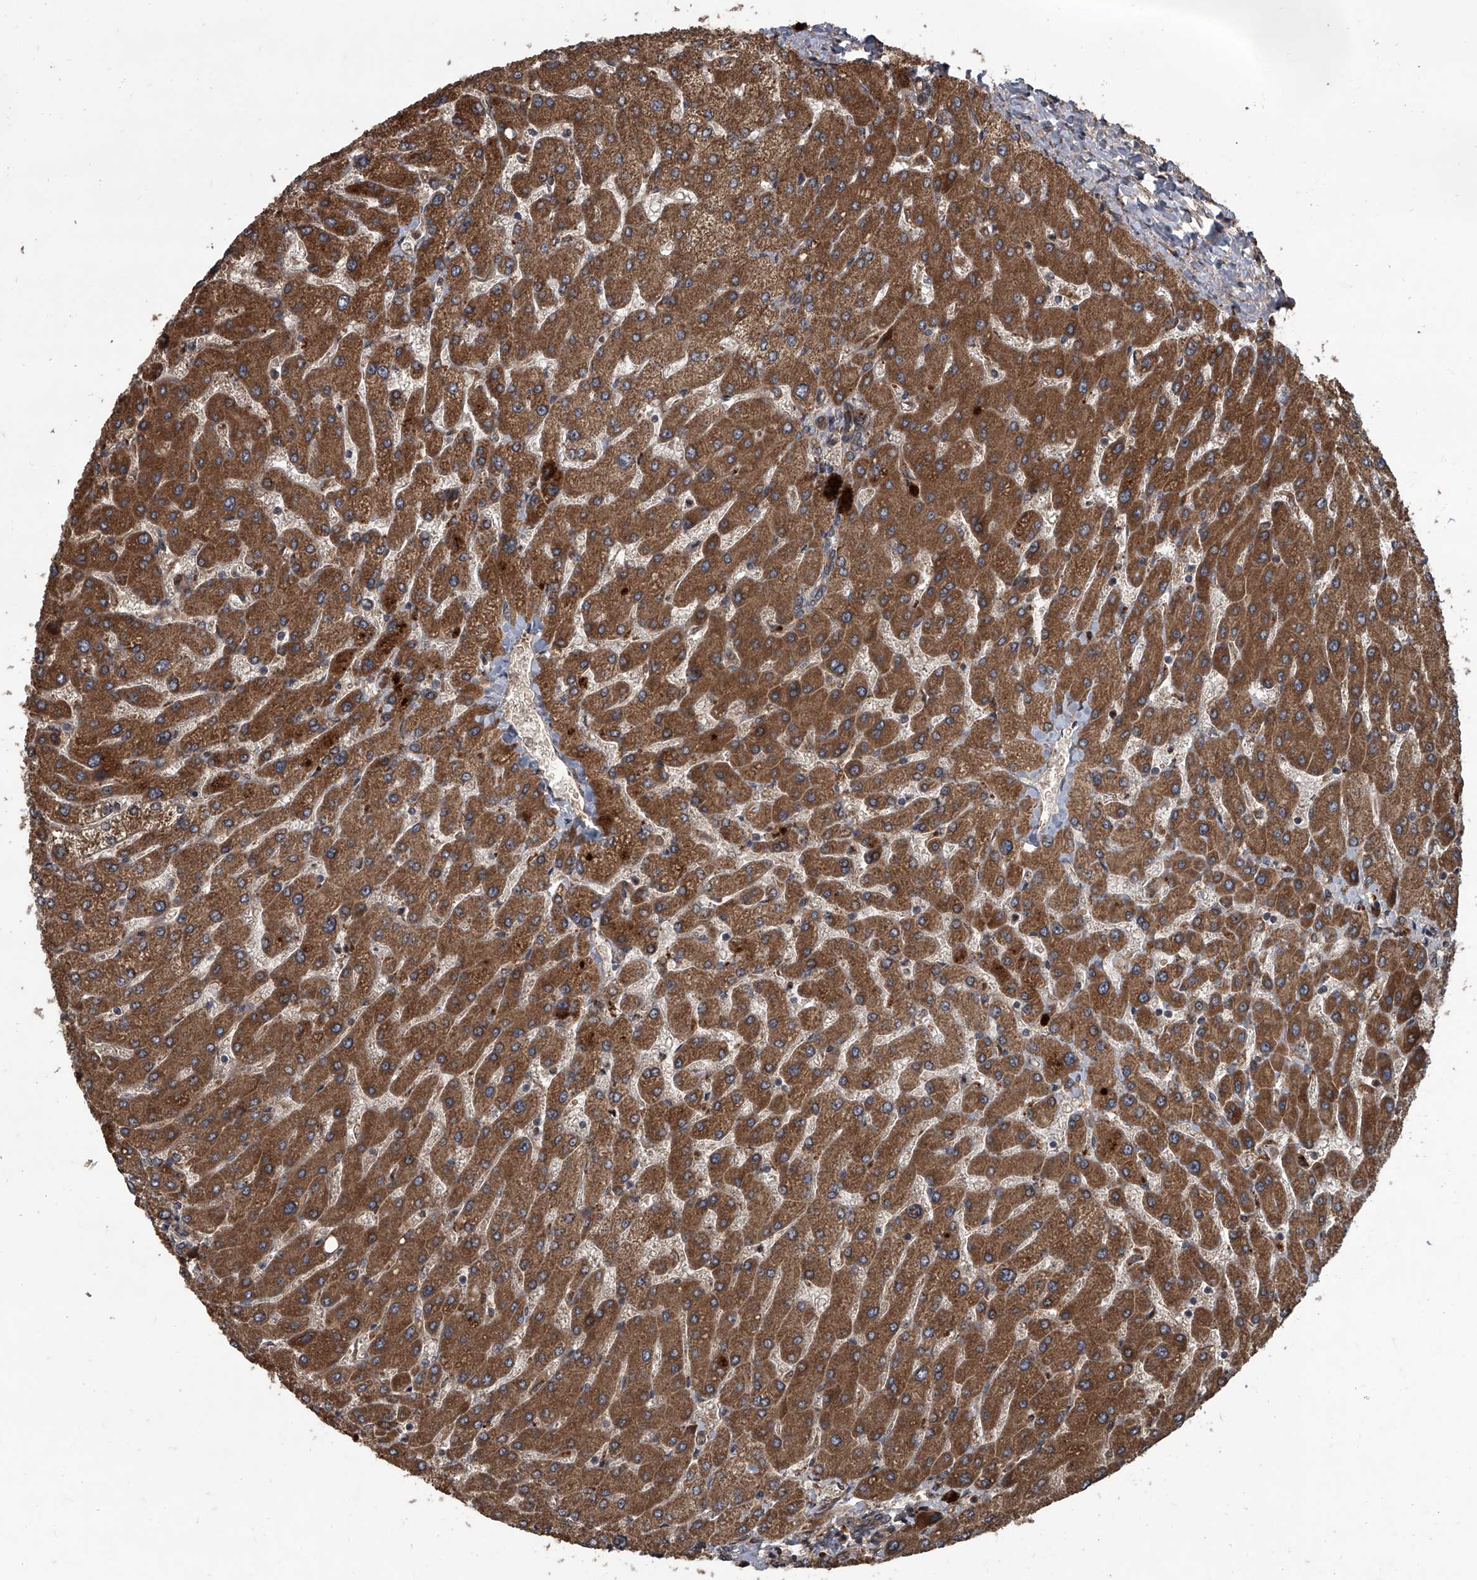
{"staining": {"intensity": "moderate", "quantity": ">75%", "location": "cytoplasmic/membranous"}, "tissue": "liver", "cell_type": "Cholangiocytes", "image_type": "normal", "snomed": [{"axis": "morphology", "description": "Normal tissue, NOS"}, {"axis": "topography", "description": "Liver"}], "caption": "A brown stain highlights moderate cytoplasmic/membranous expression of a protein in cholangiocytes of unremarkable human liver. The protein of interest is stained brown, and the nuclei are stained in blue (DAB (3,3'-diaminobenzidine) IHC with brightfield microscopy, high magnification).", "gene": "EVA1C", "patient": {"sex": "male", "age": 55}}